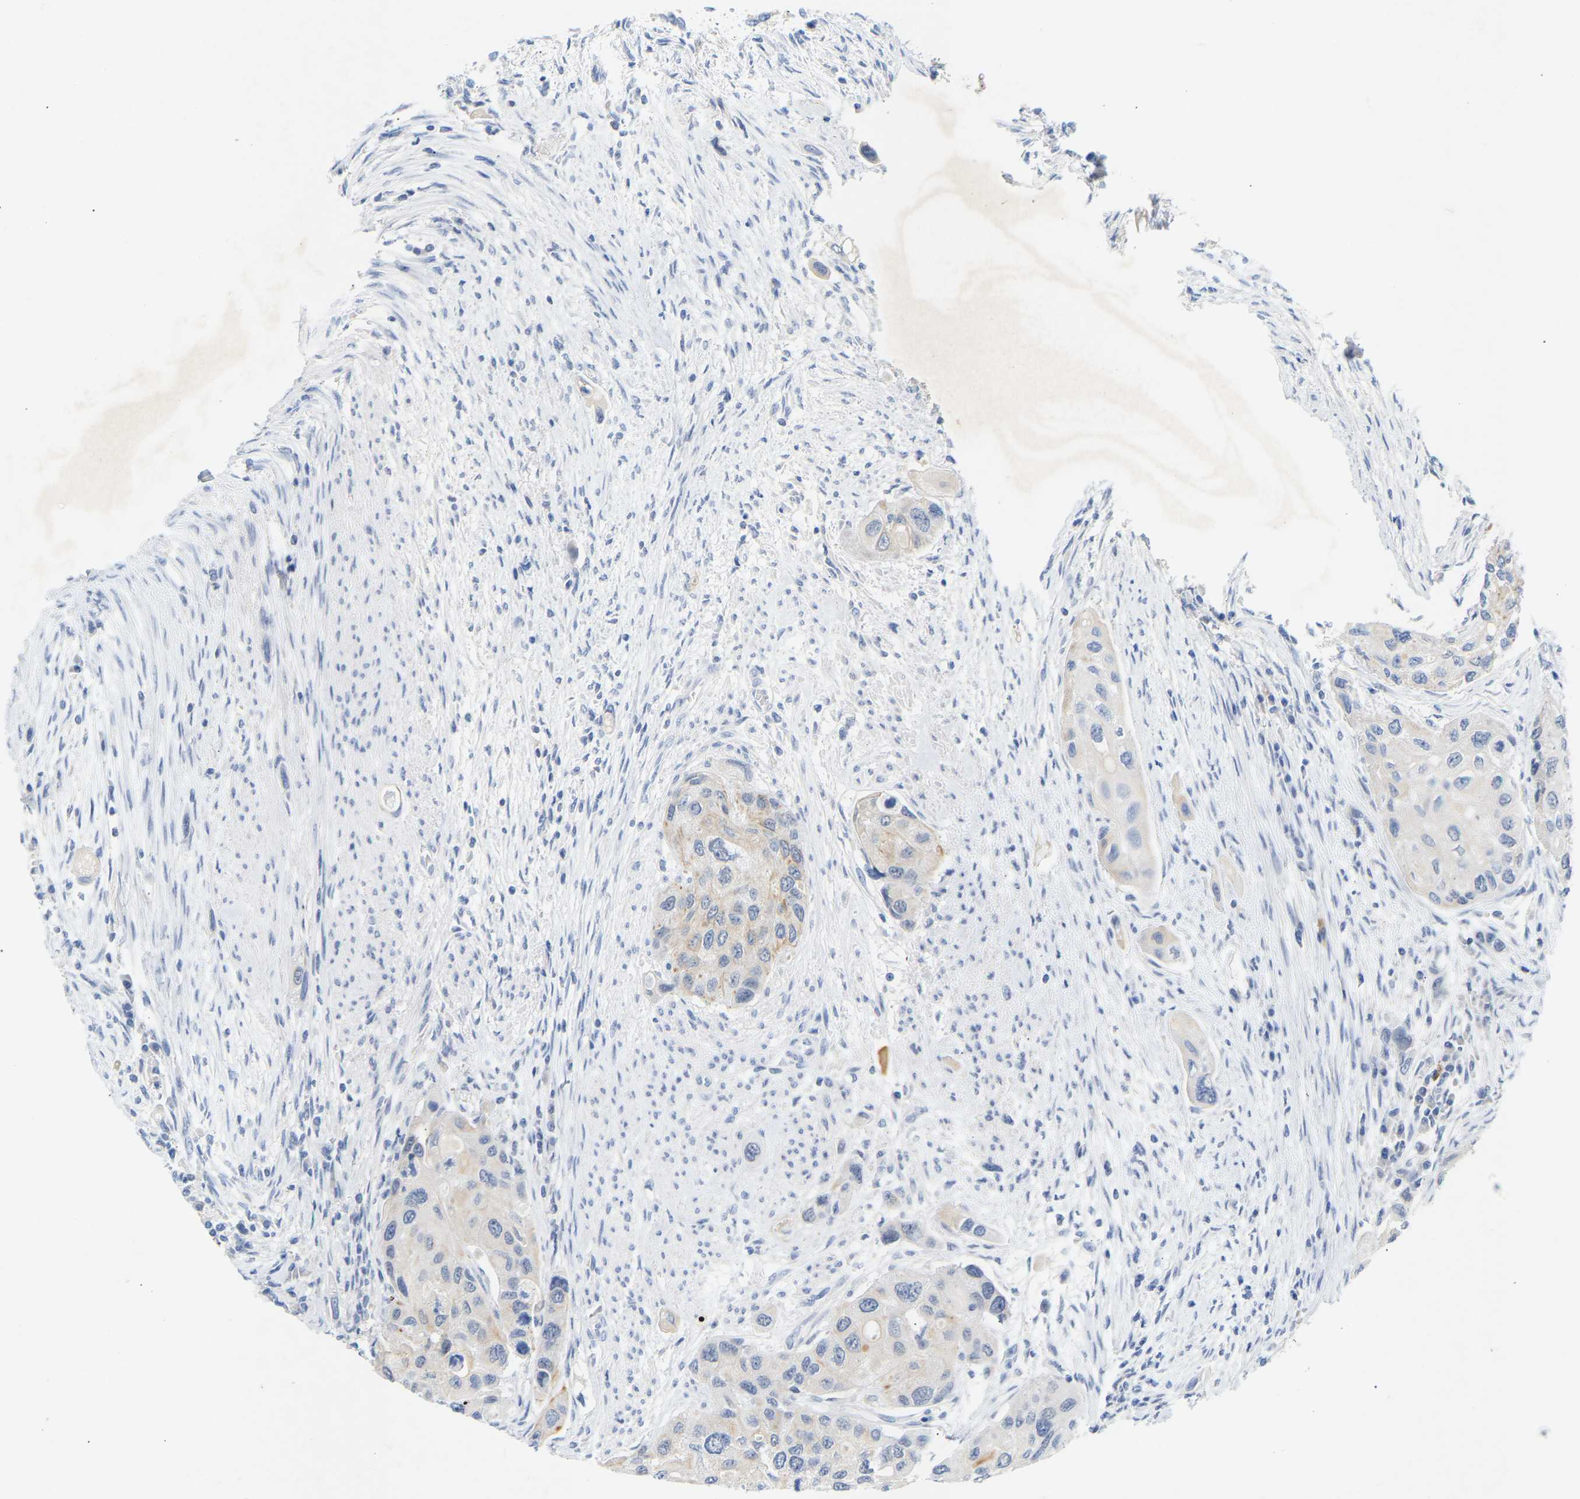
{"staining": {"intensity": "negative", "quantity": "none", "location": "none"}, "tissue": "urothelial cancer", "cell_type": "Tumor cells", "image_type": "cancer", "snomed": [{"axis": "morphology", "description": "Urothelial carcinoma, High grade"}, {"axis": "topography", "description": "Urinary bladder"}], "caption": "Histopathology image shows no significant protein positivity in tumor cells of urothelial cancer.", "gene": "PEX1", "patient": {"sex": "female", "age": 56}}